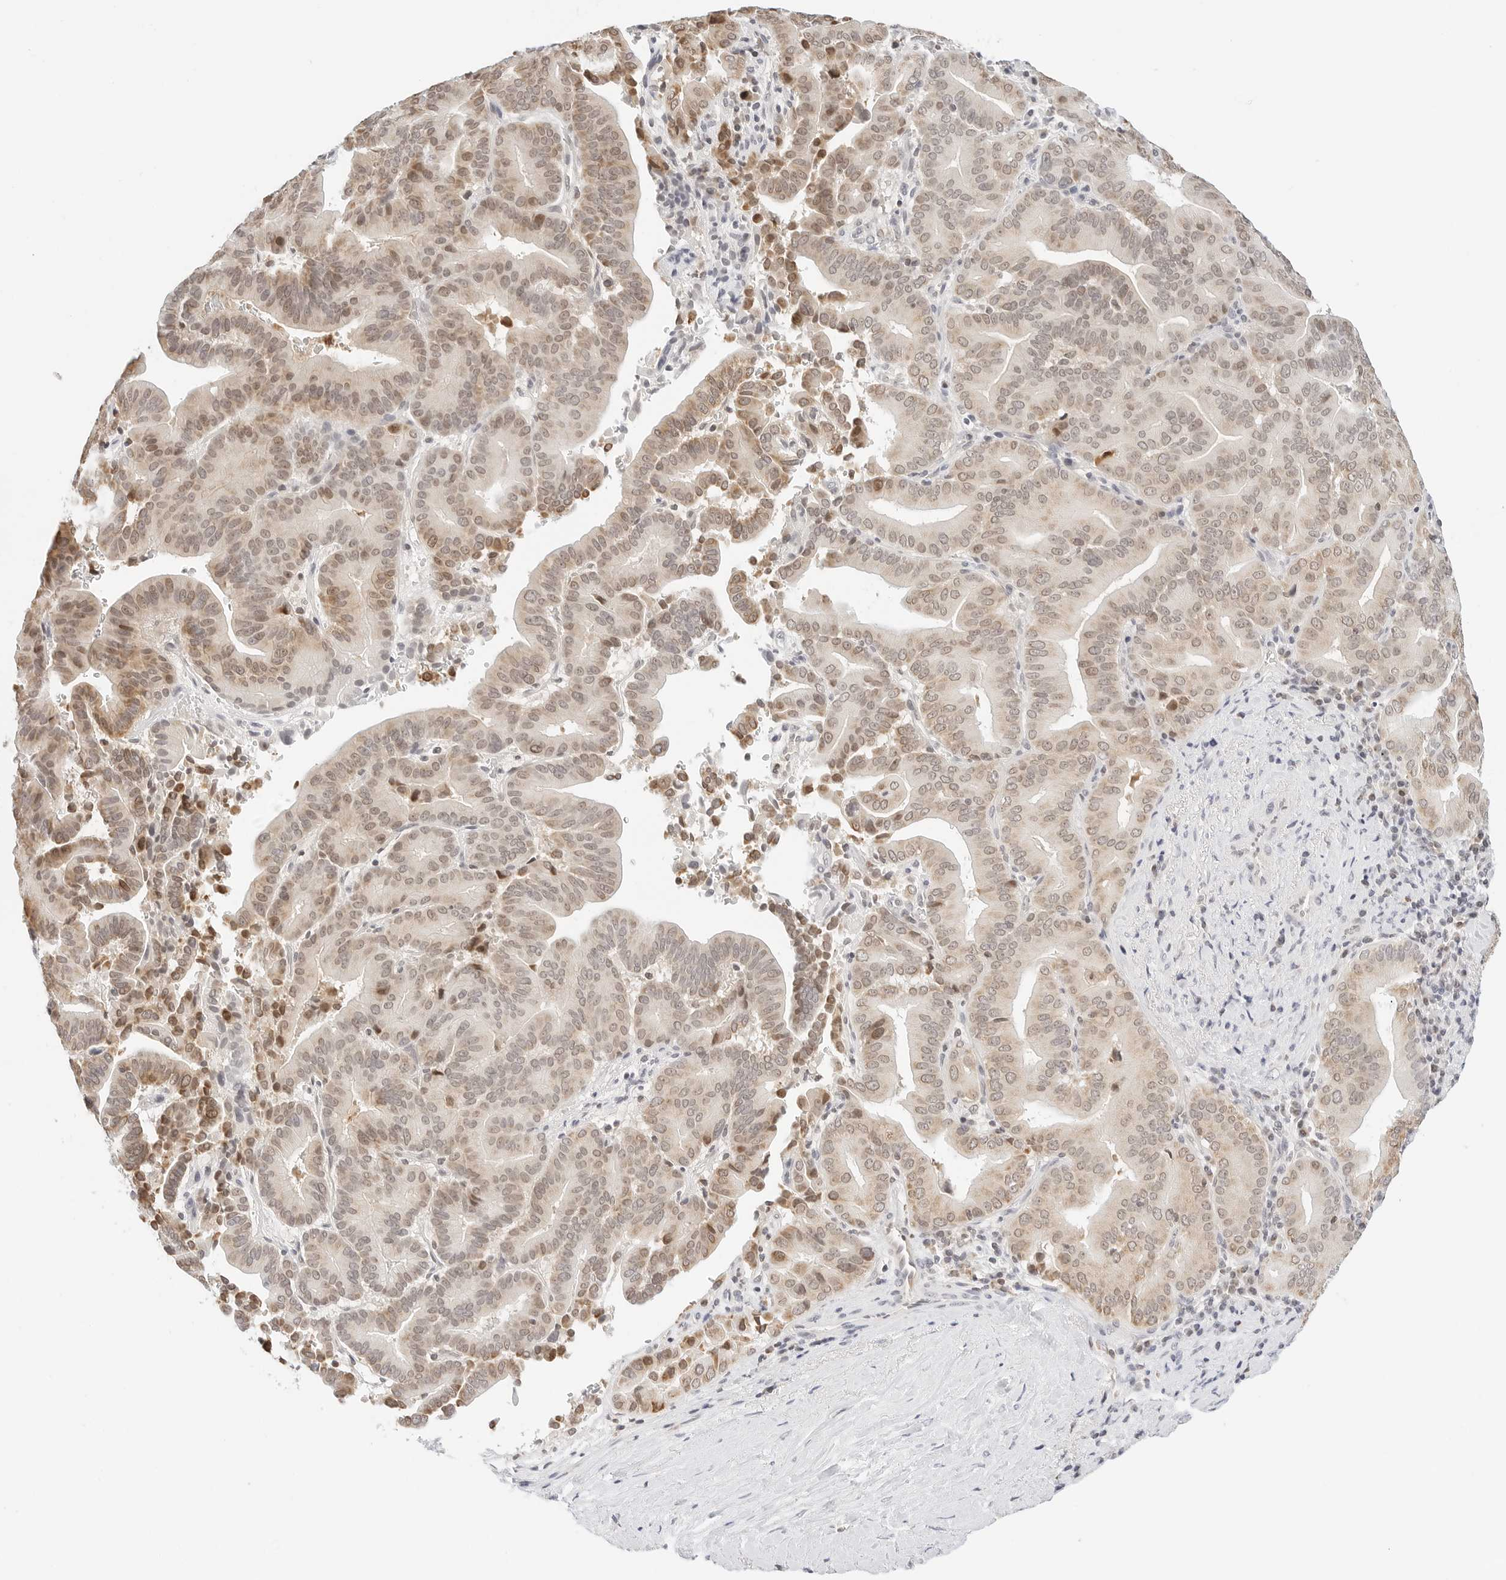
{"staining": {"intensity": "weak", "quantity": ">75%", "location": "cytoplasmic/membranous,nuclear"}, "tissue": "liver cancer", "cell_type": "Tumor cells", "image_type": "cancer", "snomed": [{"axis": "morphology", "description": "Cholangiocarcinoma"}, {"axis": "topography", "description": "Liver"}], "caption": "Tumor cells reveal weak cytoplasmic/membranous and nuclear positivity in approximately >75% of cells in liver cholangiocarcinoma.", "gene": "ATL1", "patient": {"sex": "female", "age": 75}}